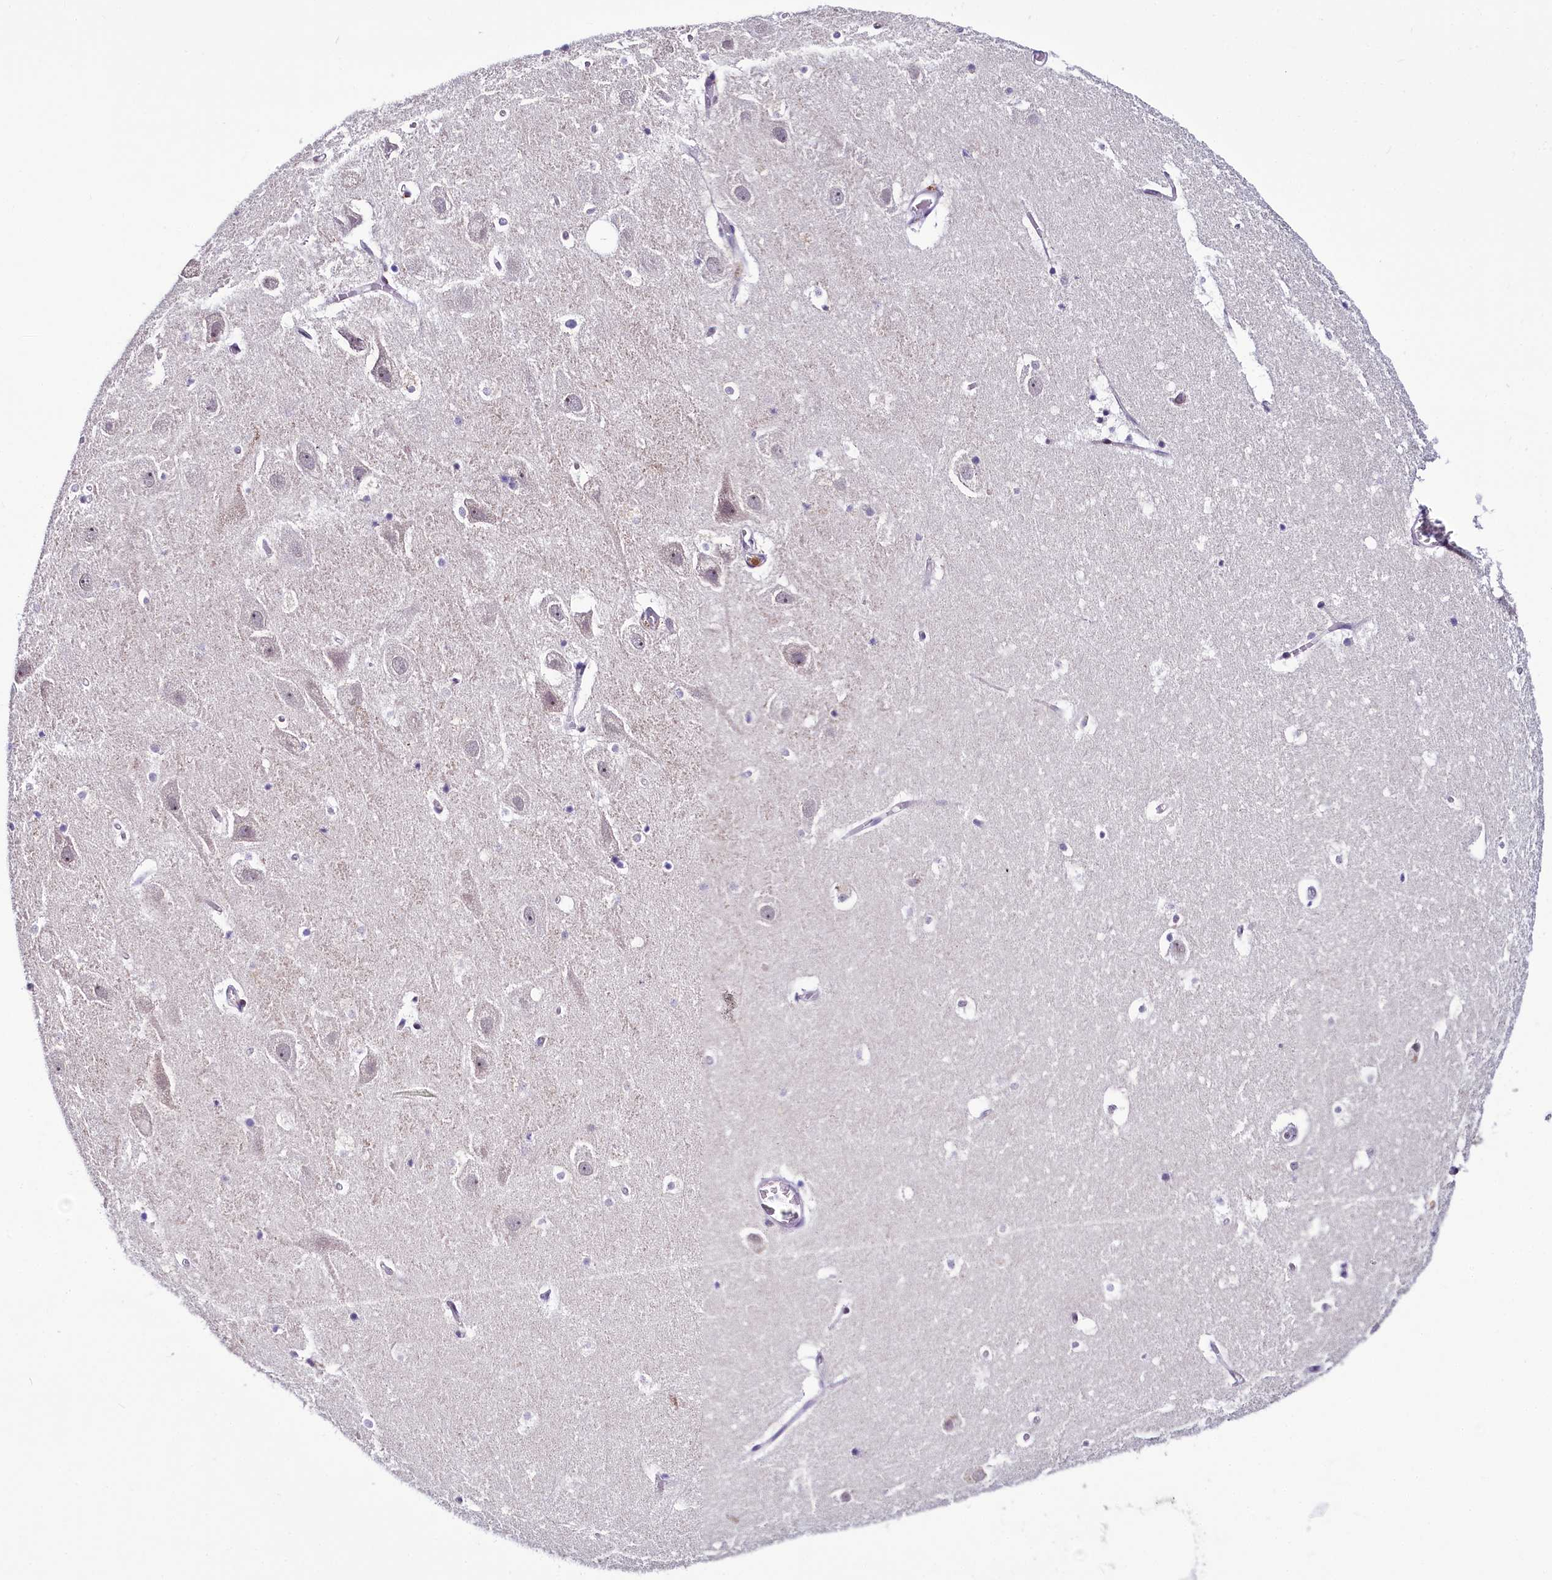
{"staining": {"intensity": "weak", "quantity": "<25%", "location": "cytoplasmic/membranous"}, "tissue": "hippocampus", "cell_type": "Neuronal cells", "image_type": "normal", "snomed": [{"axis": "morphology", "description": "Normal tissue, NOS"}, {"axis": "topography", "description": "Hippocampus"}], "caption": "A high-resolution image shows immunohistochemistry staining of benign hippocampus, which displays no significant positivity in neuronal cells.", "gene": "SCAF11", "patient": {"sex": "female", "age": 52}}